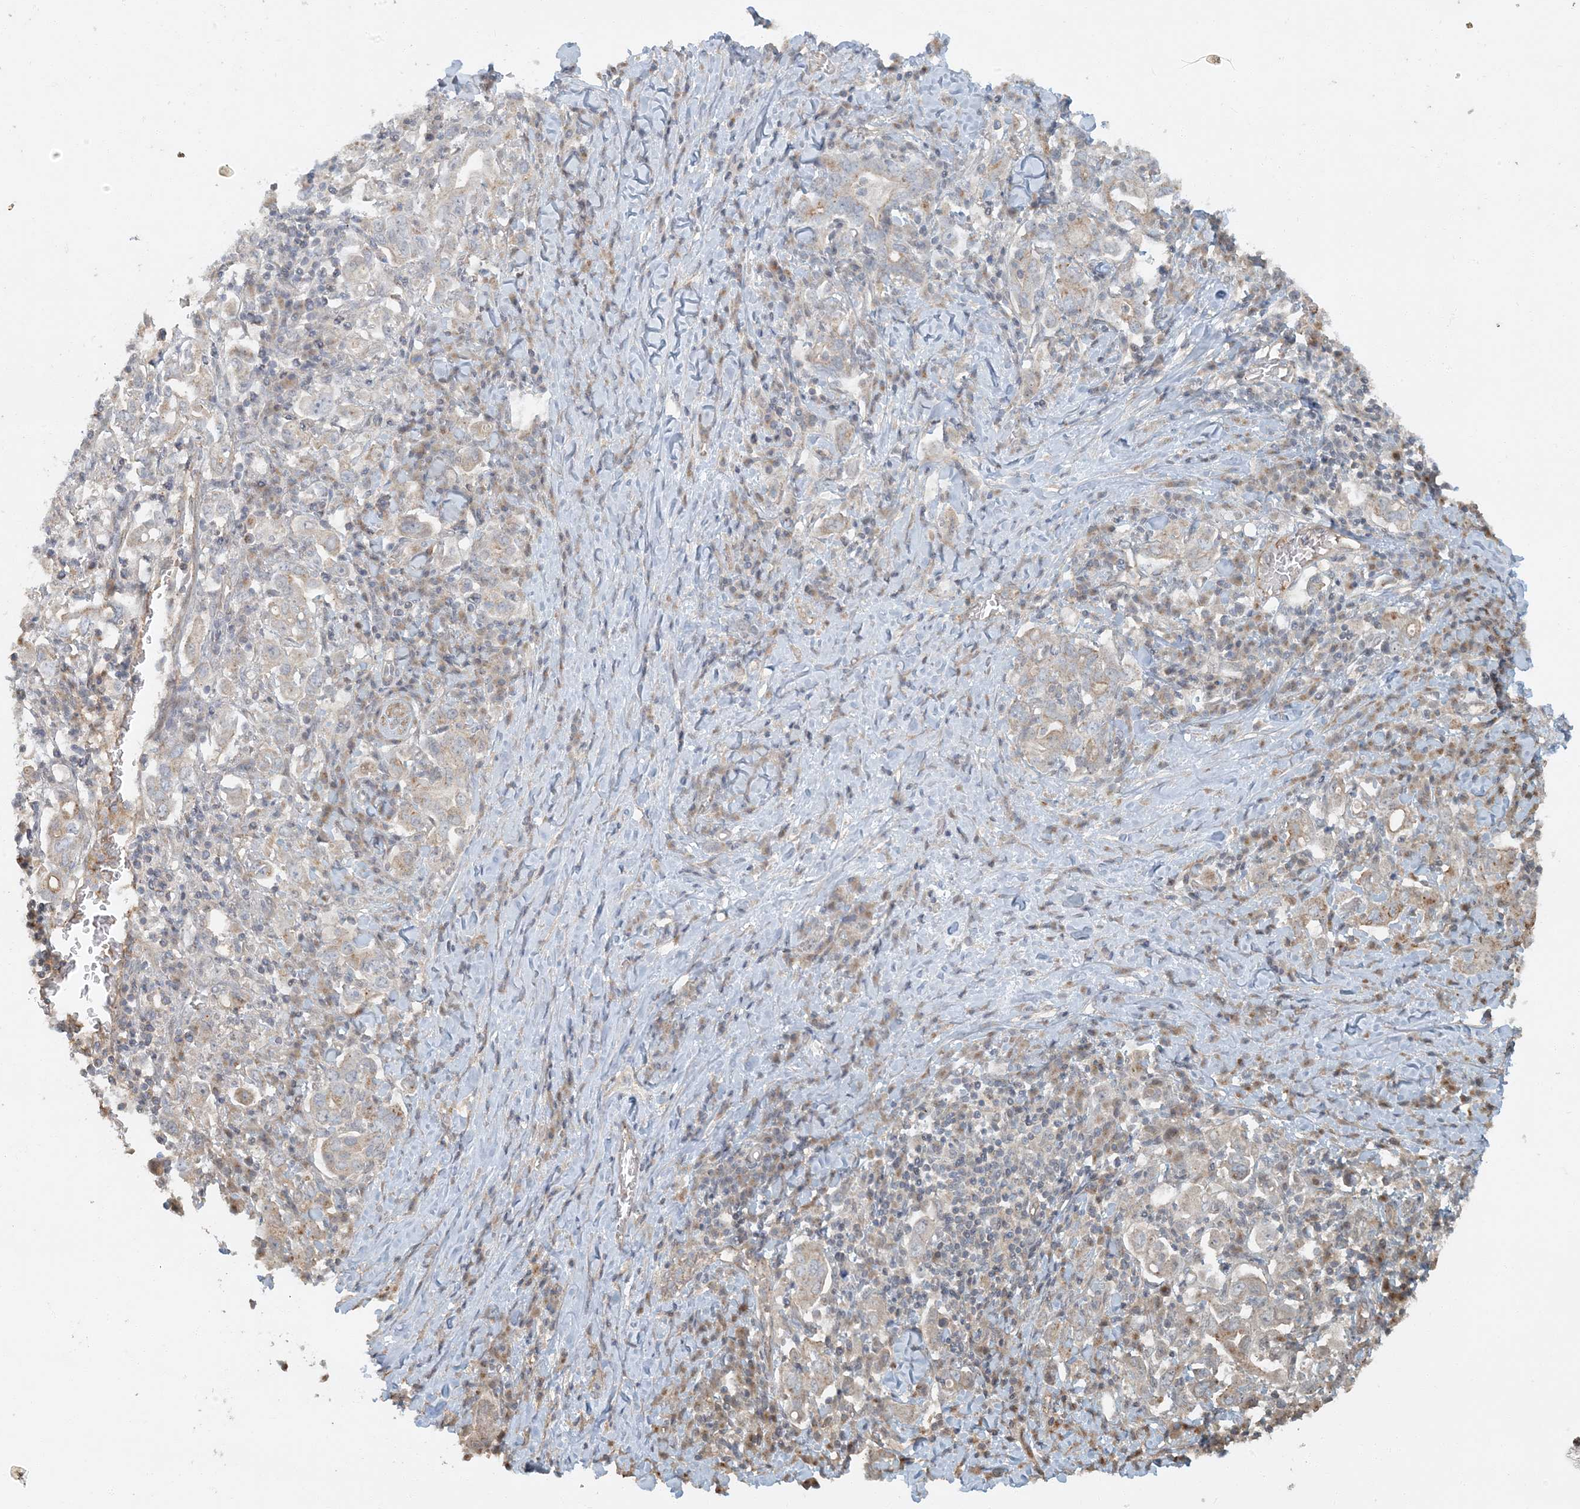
{"staining": {"intensity": "weak", "quantity": "<25%", "location": "cytoplasmic/membranous"}, "tissue": "stomach cancer", "cell_type": "Tumor cells", "image_type": "cancer", "snomed": [{"axis": "morphology", "description": "Adenocarcinoma, NOS"}, {"axis": "topography", "description": "Stomach, upper"}], "caption": "DAB immunohistochemical staining of adenocarcinoma (stomach) reveals no significant positivity in tumor cells. (IHC, brightfield microscopy, high magnification).", "gene": "AK9", "patient": {"sex": "male", "age": 62}}